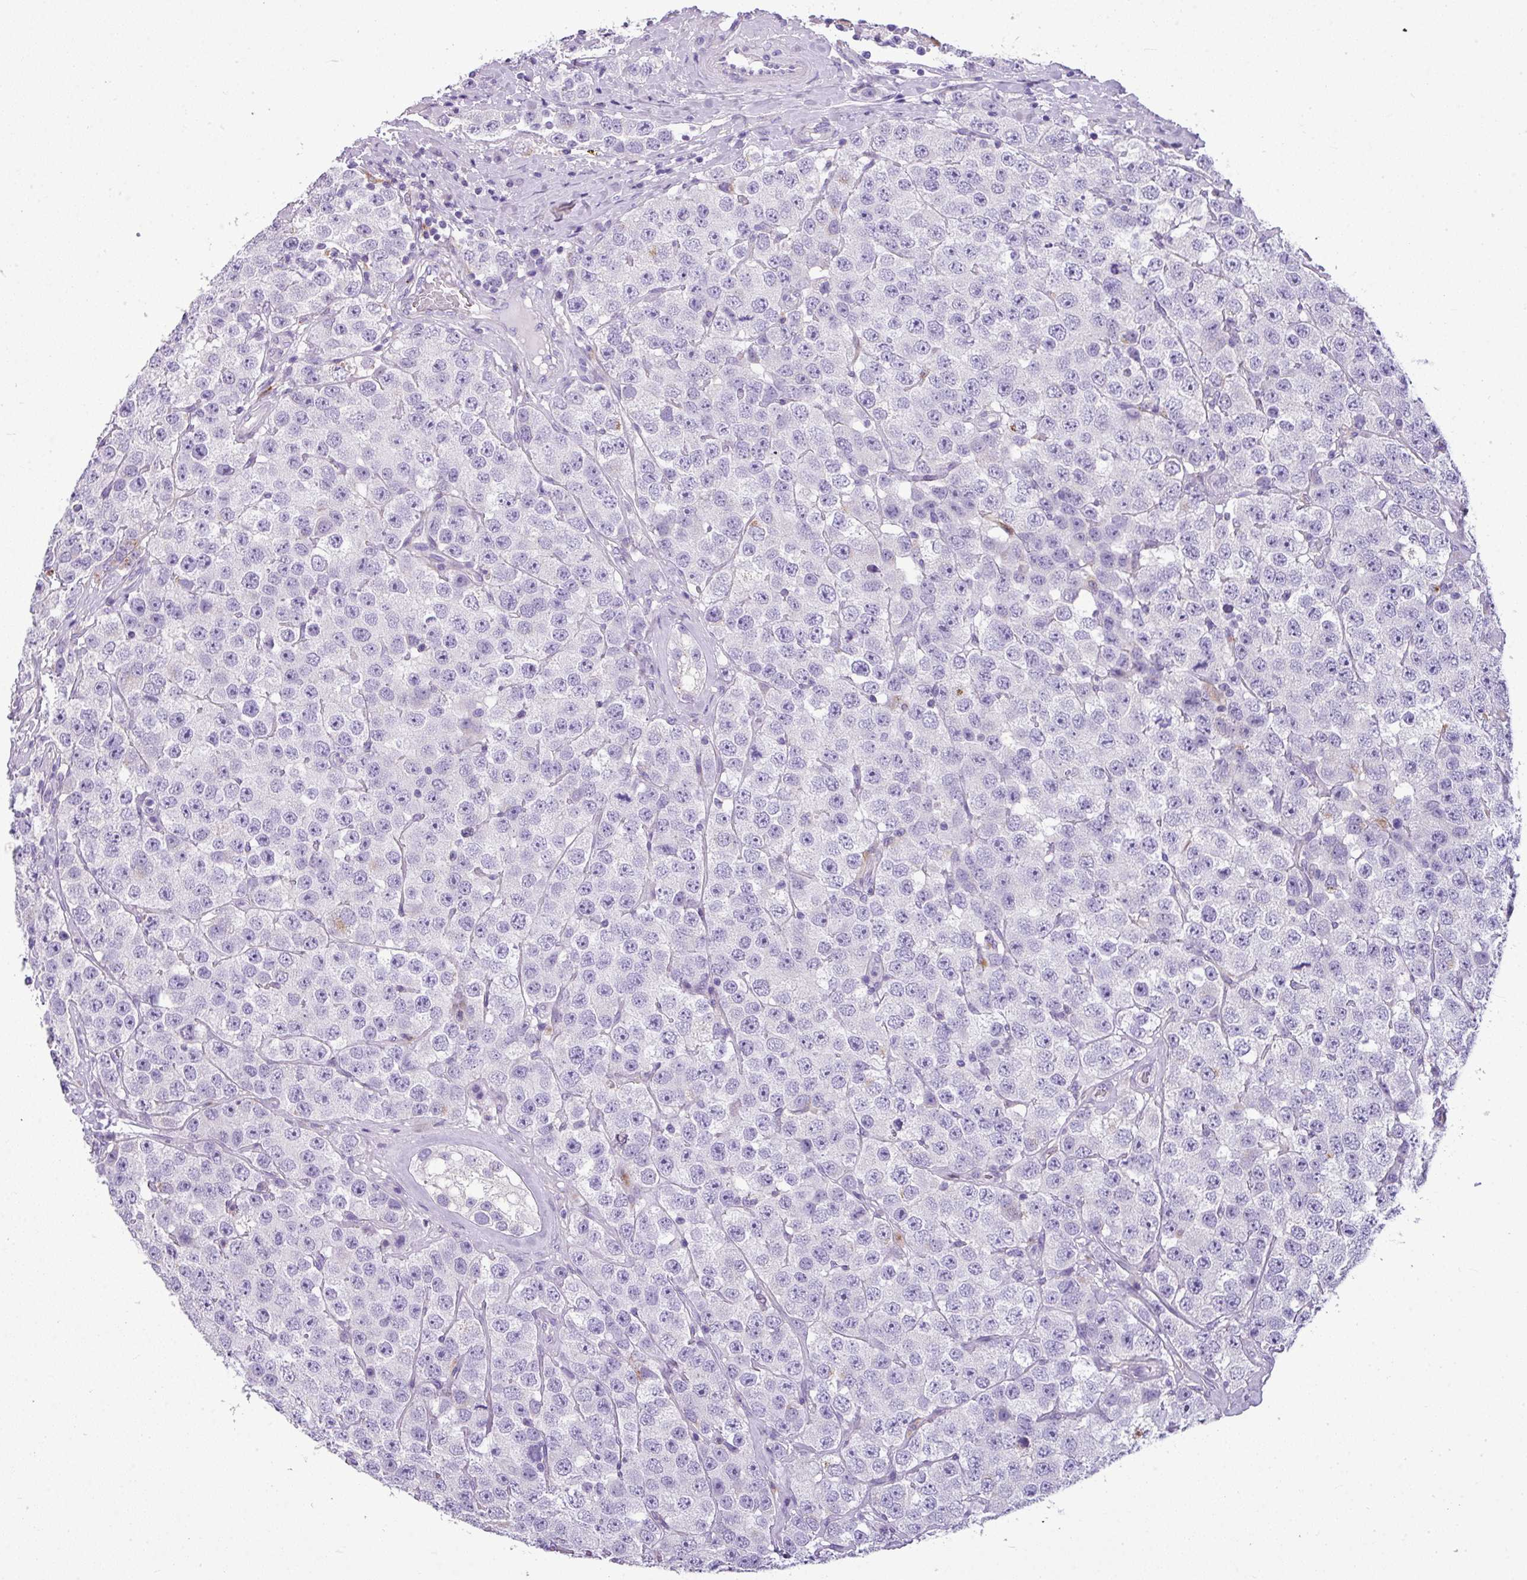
{"staining": {"intensity": "negative", "quantity": "none", "location": "none"}, "tissue": "testis cancer", "cell_type": "Tumor cells", "image_type": "cancer", "snomed": [{"axis": "morphology", "description": "Seminoma, NOS"}, {"axis": "topography", "description": "Testis"}], "caption": "This is an IHC histopathology image of testis cancer. There is no expression in tumor cells.", "gene": "ZNF568", "patient": {"sex": "male", "age": 28}}